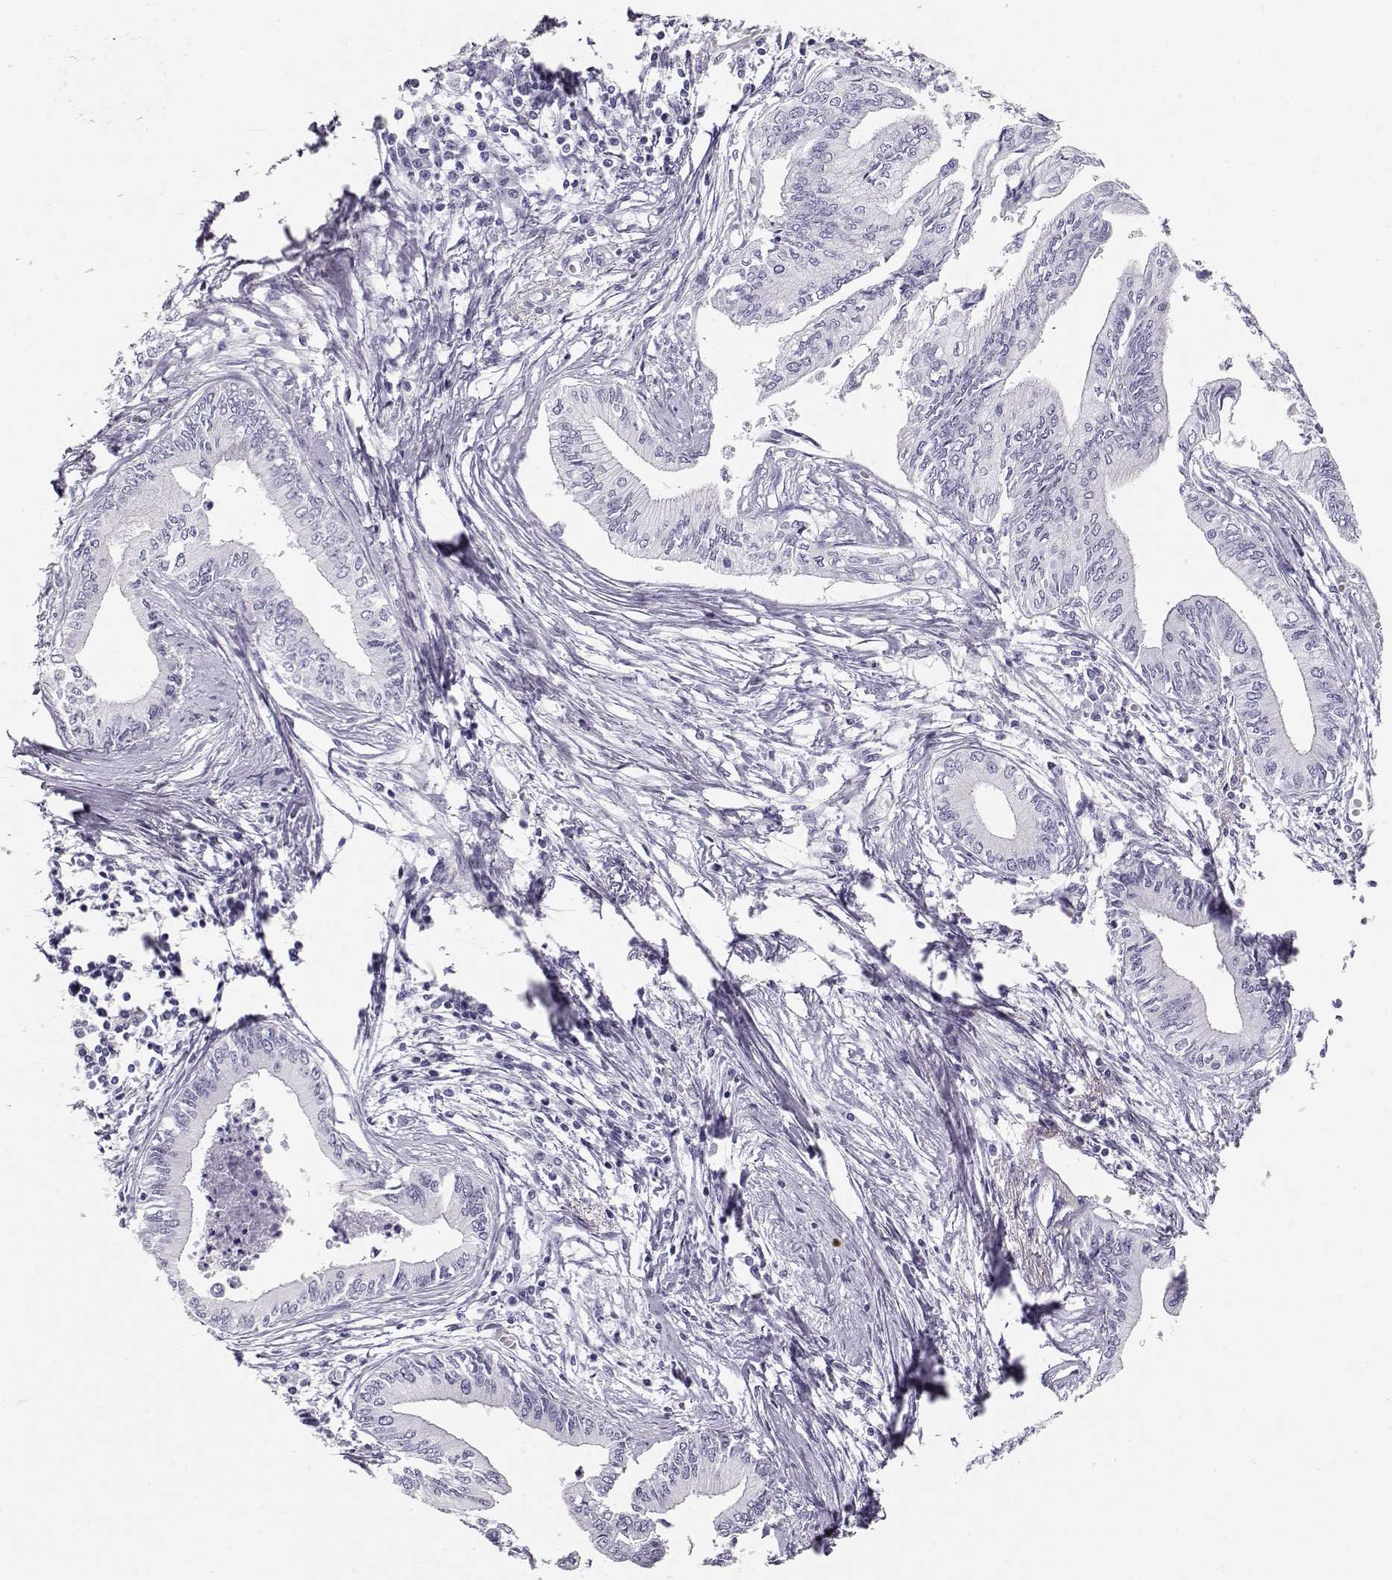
{"staining": {"intensity": "negative", "quantity": "none", "location": "none"}, "tissue": "pancreatic cancer", "cell_type": "Tumor cells", "image_type": "cancer", "snomed": [{"axis": "morphology", "description": "Adenocarcinoma, NOS"}, {"axis": "topography", "description": "Pancreas"}], "caption": "Tumor cells show no significant positivity in pancreatic cancer.", "gene": "MAGEC1", "patient": {"sex": "female", "age": 61}}